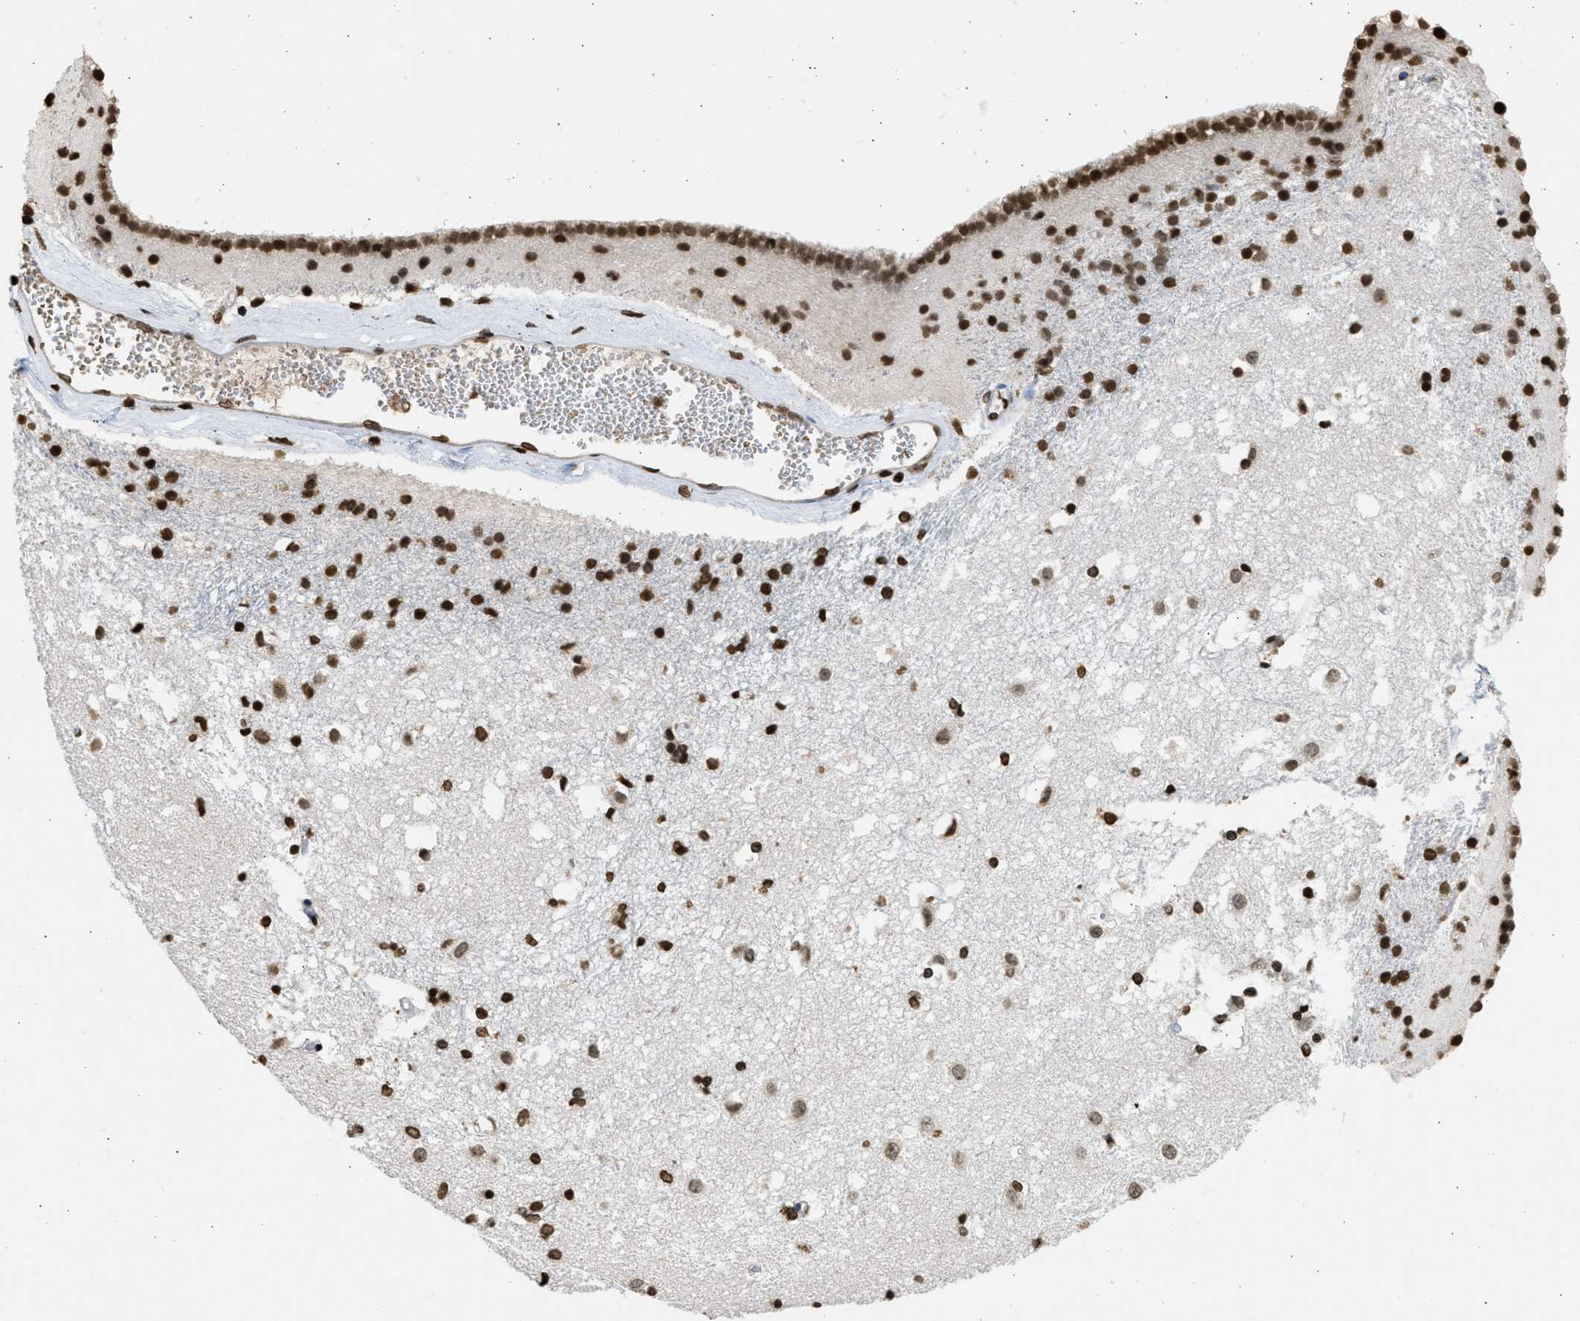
{"staining": {"intensity": "strong", "quantity": ">75%", "location": "nuclear"}, "tissue": "caudate", "cell_type": "Glial cells", "image_type": "normal", "snomed": [{"axis": "morphology", "description": "Normal tissue, NOS"}, {"axis": "topography", "description": "Lateral ventricle wall"}], "caption": "Immunohistochemical staining of unremarkable human caudate demonstrates high levels of strong nuclear positivity in about >75% of glial cells. Immunohistochemistry stains the protein of interest in brown and the nuclei are stained blue.", "gene": "RRAGC", "patient": {"sex": "male", "age": 45}}